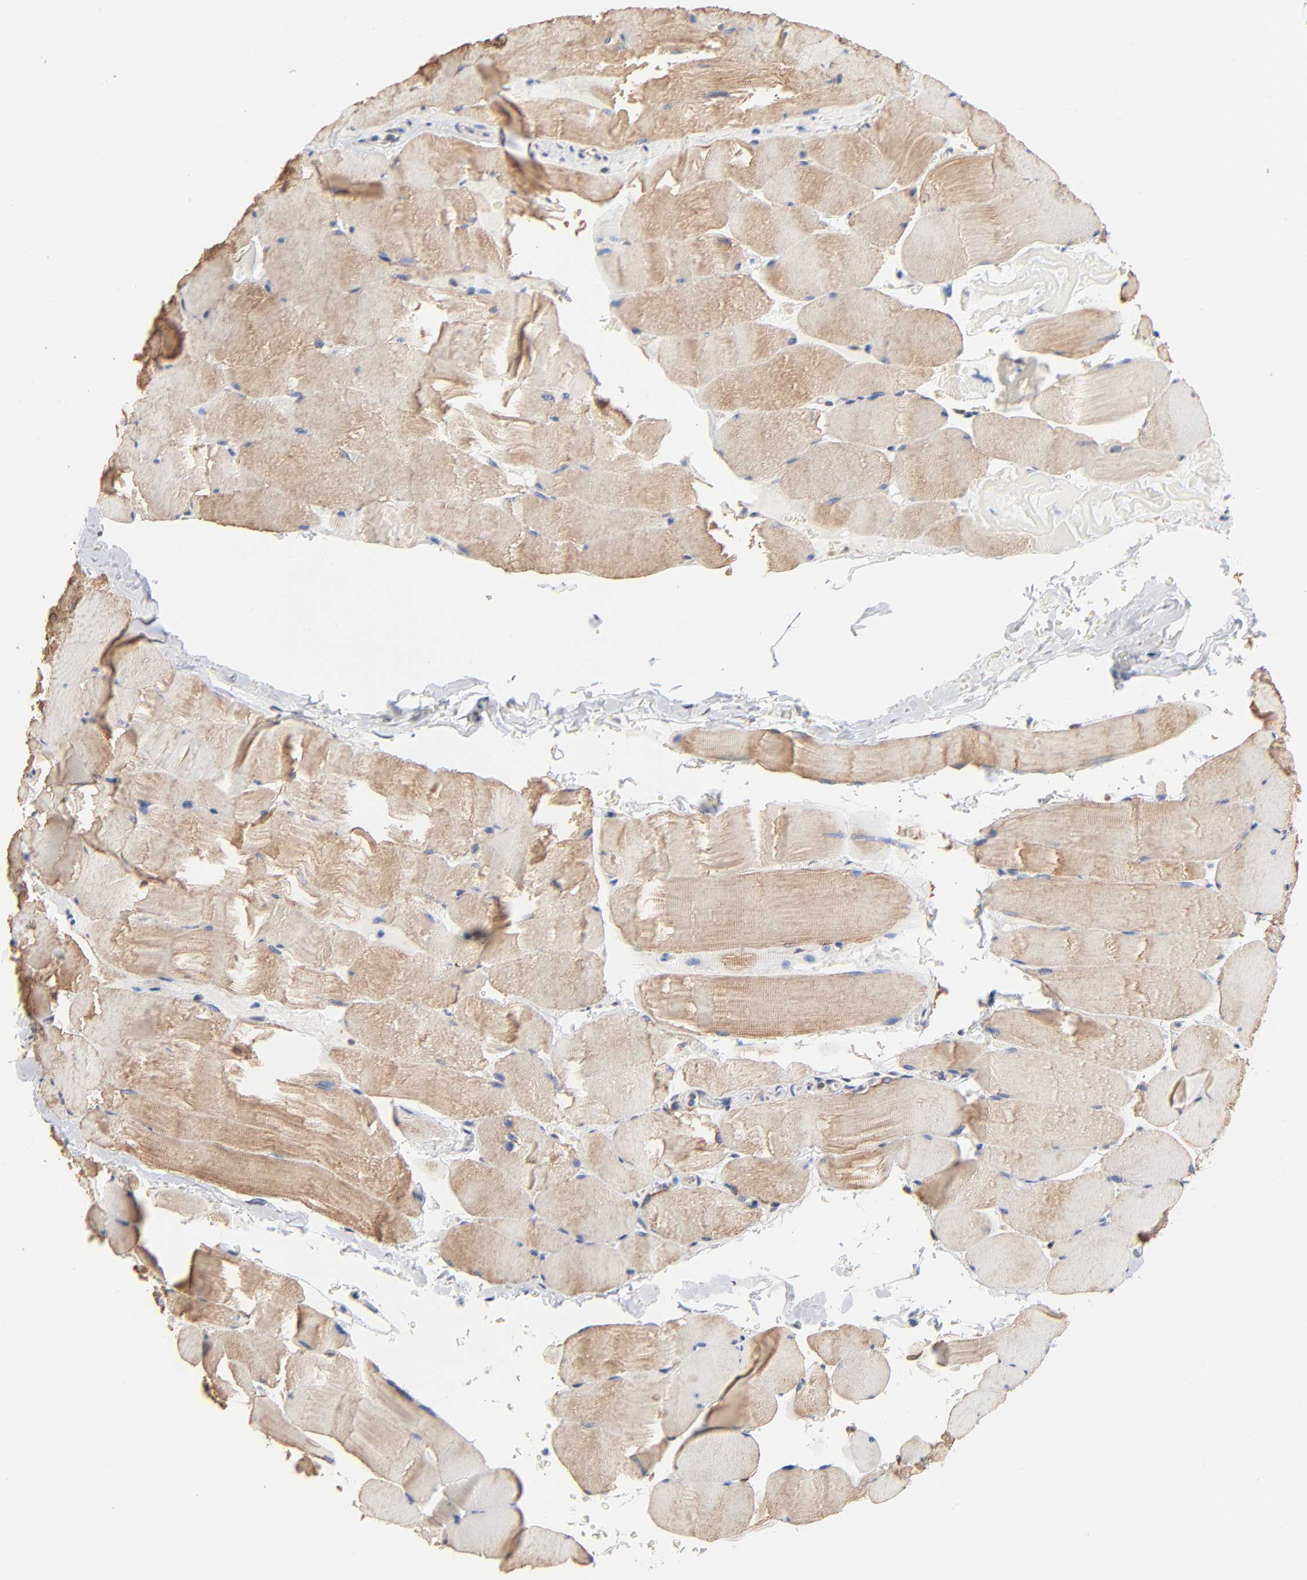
{"staining": {"intensity": "weak", "quantity": ">75%", "location": "cytoplasmic/membranous"}, "tissue": "skeletal muscle", "cell_type": "Myocytes", "image_type": "normal", "snomed": [{"axis": "morphology", "description": "Normal tissue, NOS"}, {"axis": "topography", "description": "Skeletal muscle"}], "caption": "Immunohistochemical staining of normal skeletal muscle exhibits >75% levels of weak cytoplasmic/membranous protein expression in approximately >75% of myocytes.", "gene": "ABCD4", "patient": {"sex": "male", "age": 62}}